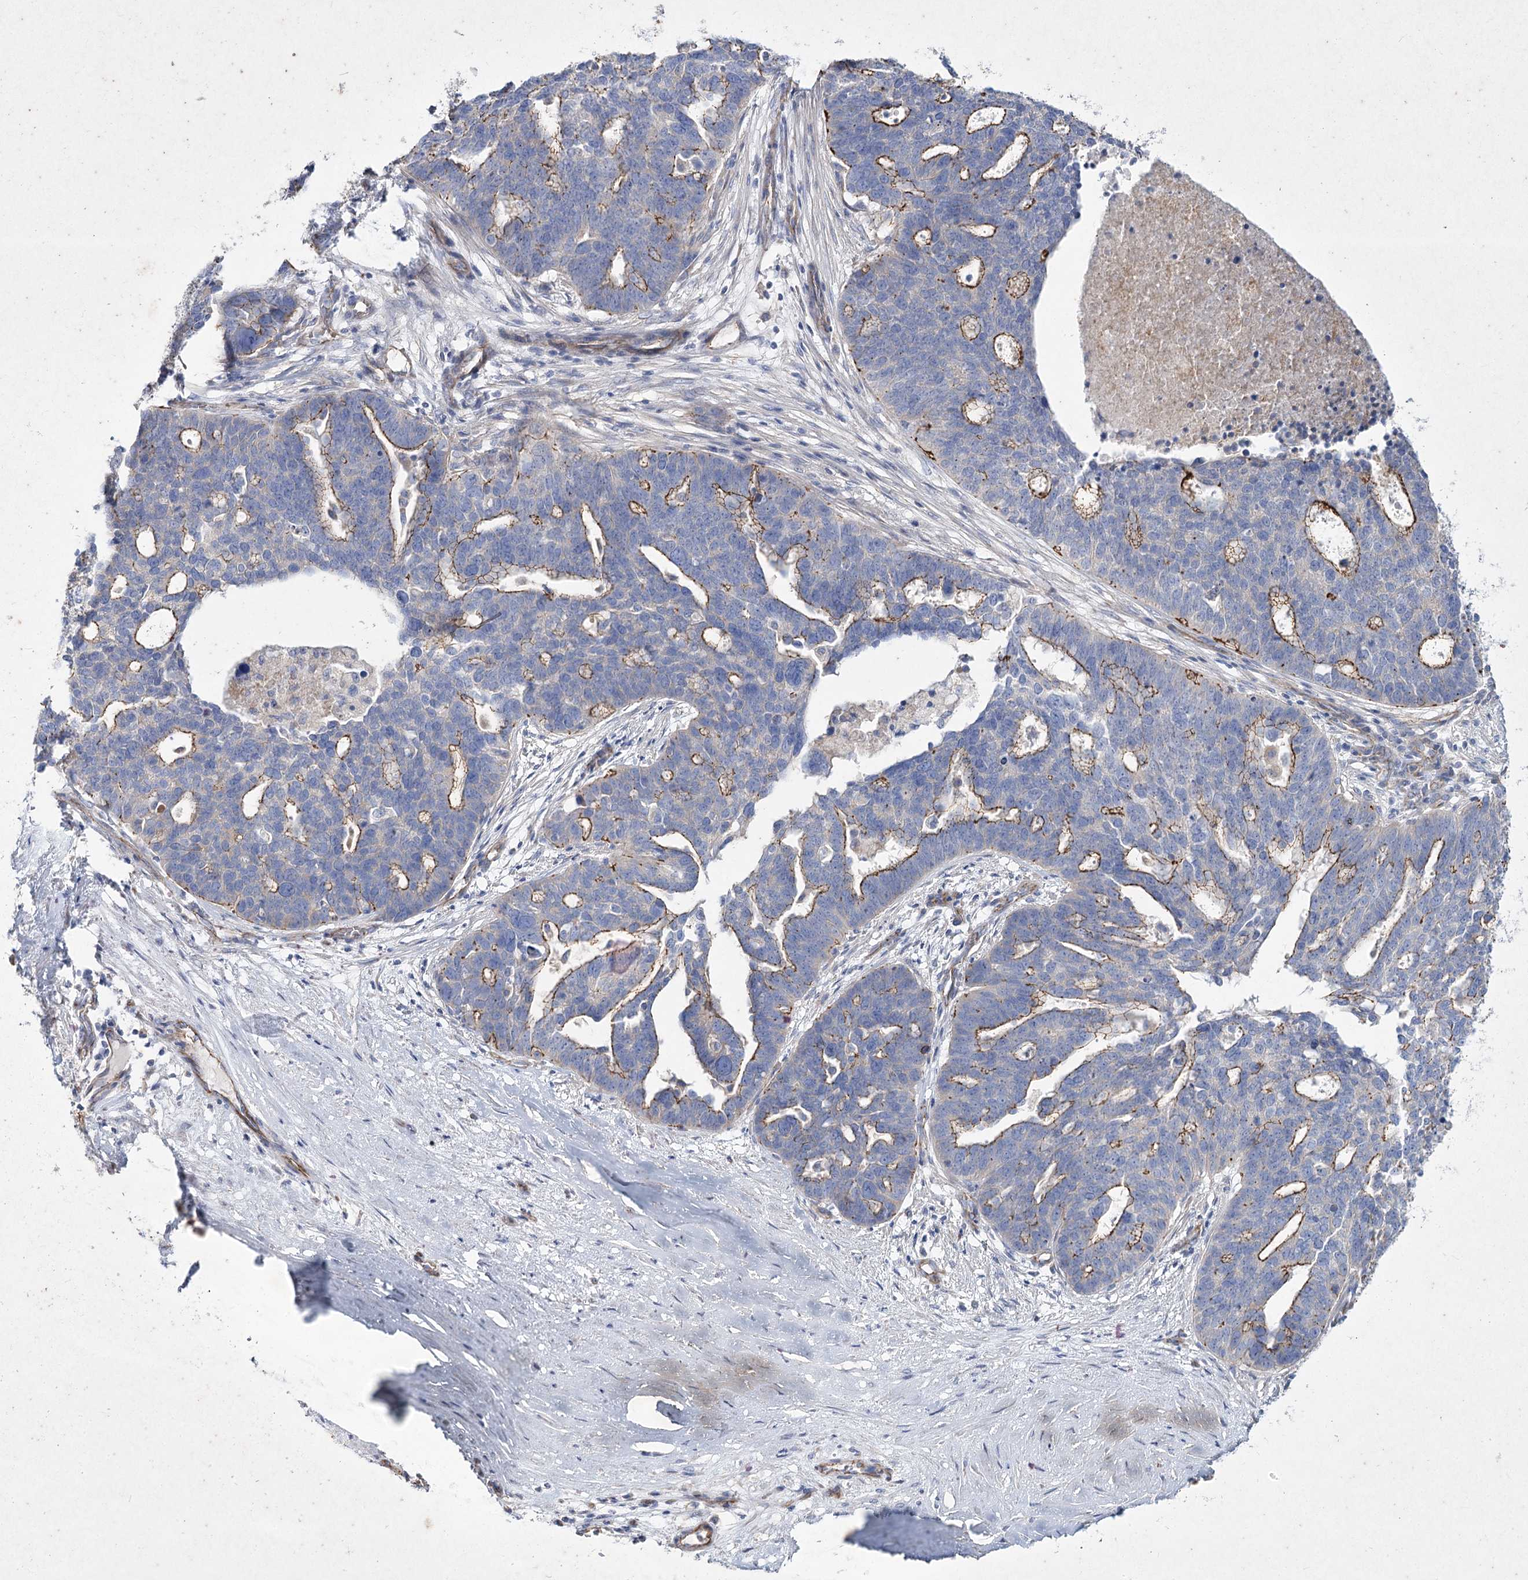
{"staining": {"intensity": "moderate", "quantity": ">75%", "location": "cytoplasmic/membranous"}, "tissue": "ovarian cancer", "cell_type": "Tumor cells", "image_type": "cancer", "snomed": [{"axis": "morphology", "description": "Cystadenocarcinoma, serous, NOS"}, {"axis": "topography", "description": "Ovary"}], "caption": "Immunohistochemical staining of human serous cystadenocarcinoma (ovarian) exhibits moderate cytoplasmic/membranous protein positivity in about >75% of tumor cells. Nuclei are stained in blue.", "gene": "LDLRAD3", "patient": {"sex": "female", "age": 59}}